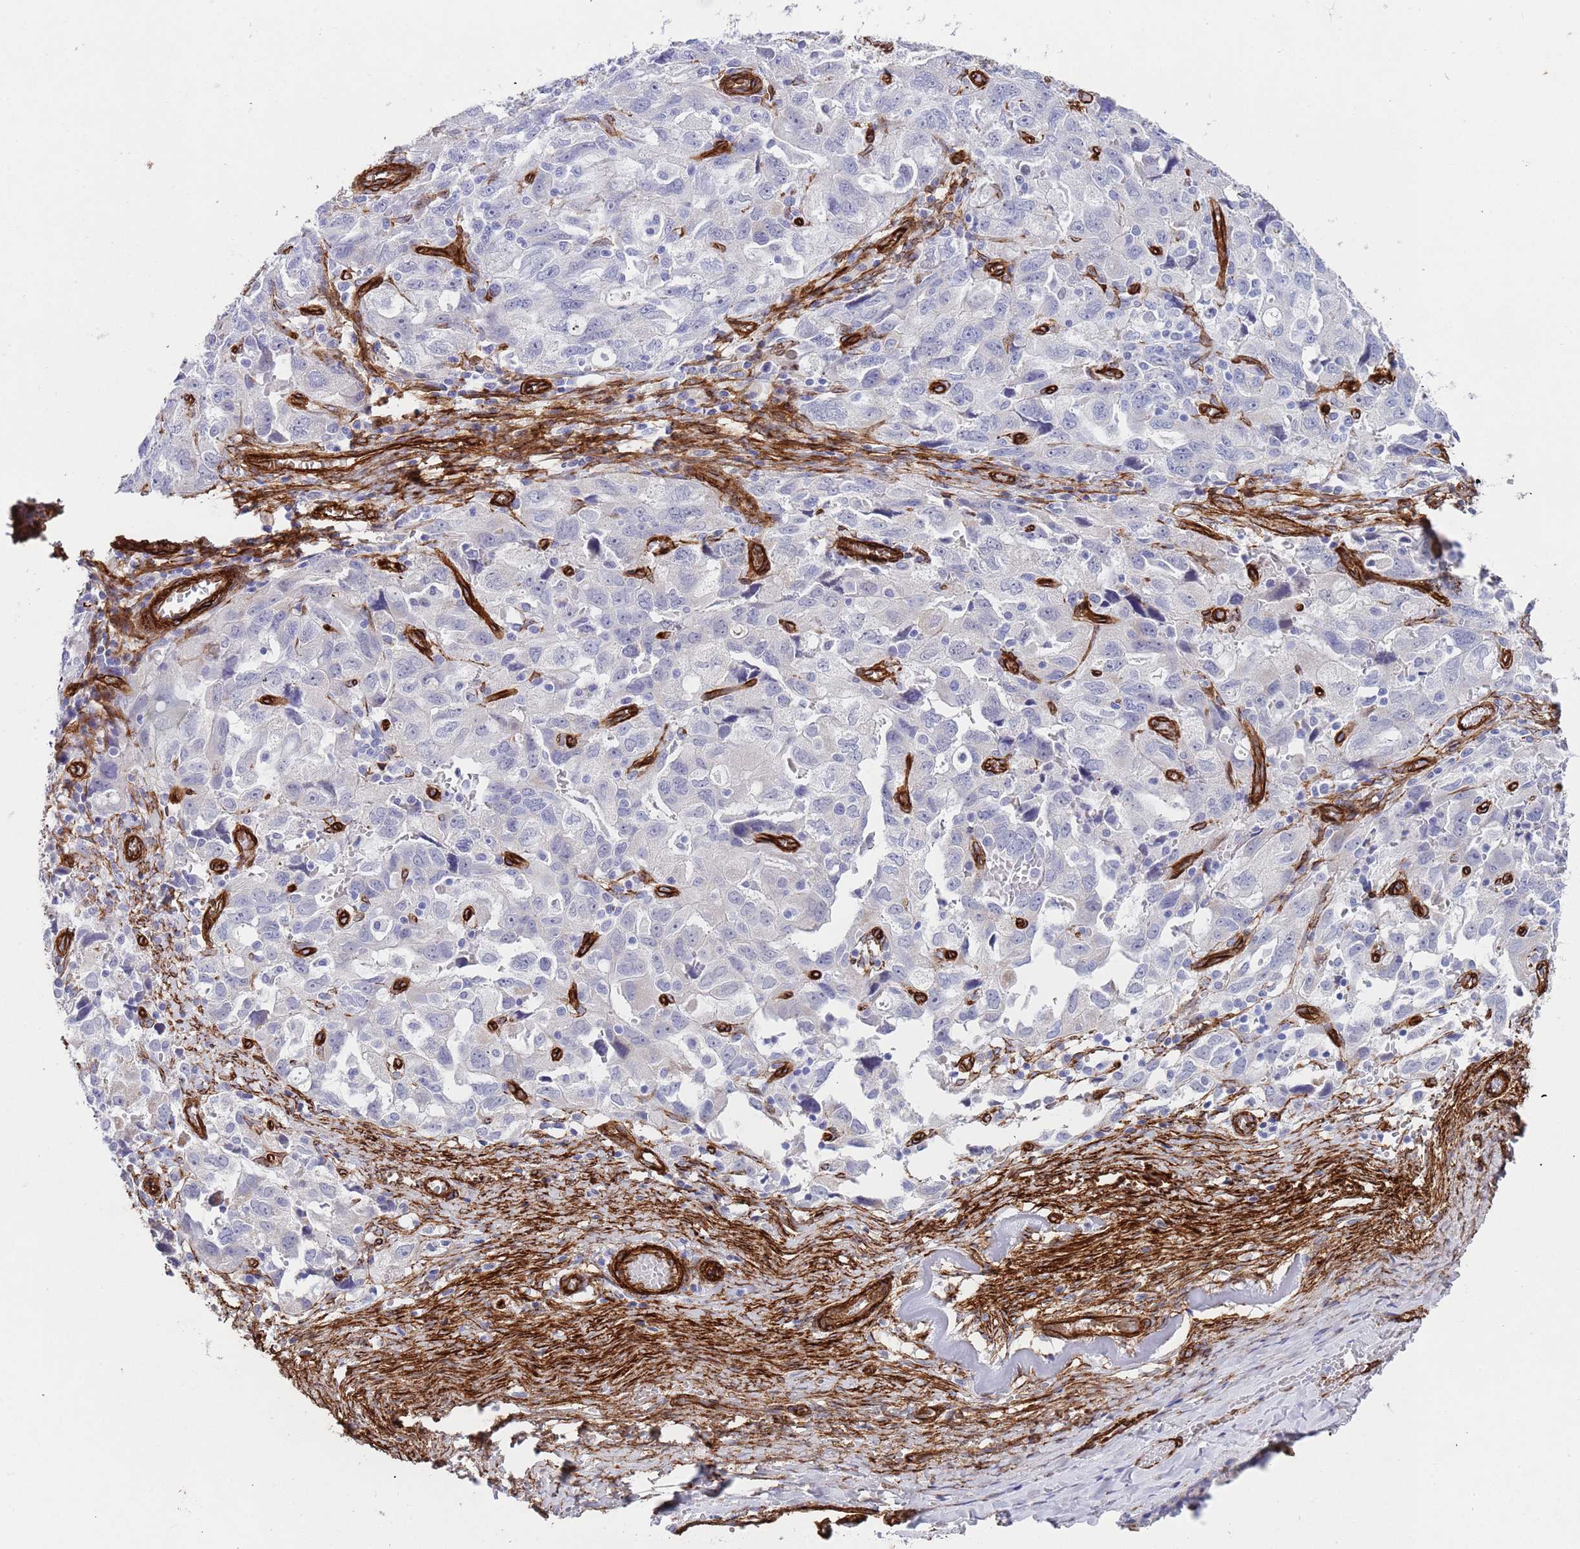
{"staining": {"intensity": "negative", "quantity": "none", "location": "none"}, "tissue": "ovarian cancer", "cell_type": "Tumor cells", "image_type": "cancer", "snomed": [{"axis": "morphology", "description": "Carcinoma, NOS"}, {"axis": "morphology", "description": "Cystadenocarcinoma, serous, NOS"}, {"axis": "topography", "description": "Ovary"}], "caption": "Tumor cells show no significant protein staining in ovarian serous cystadenocarcinoma.", "gene": "CAV2", "patient": {"sex": "female", "age": 69}}